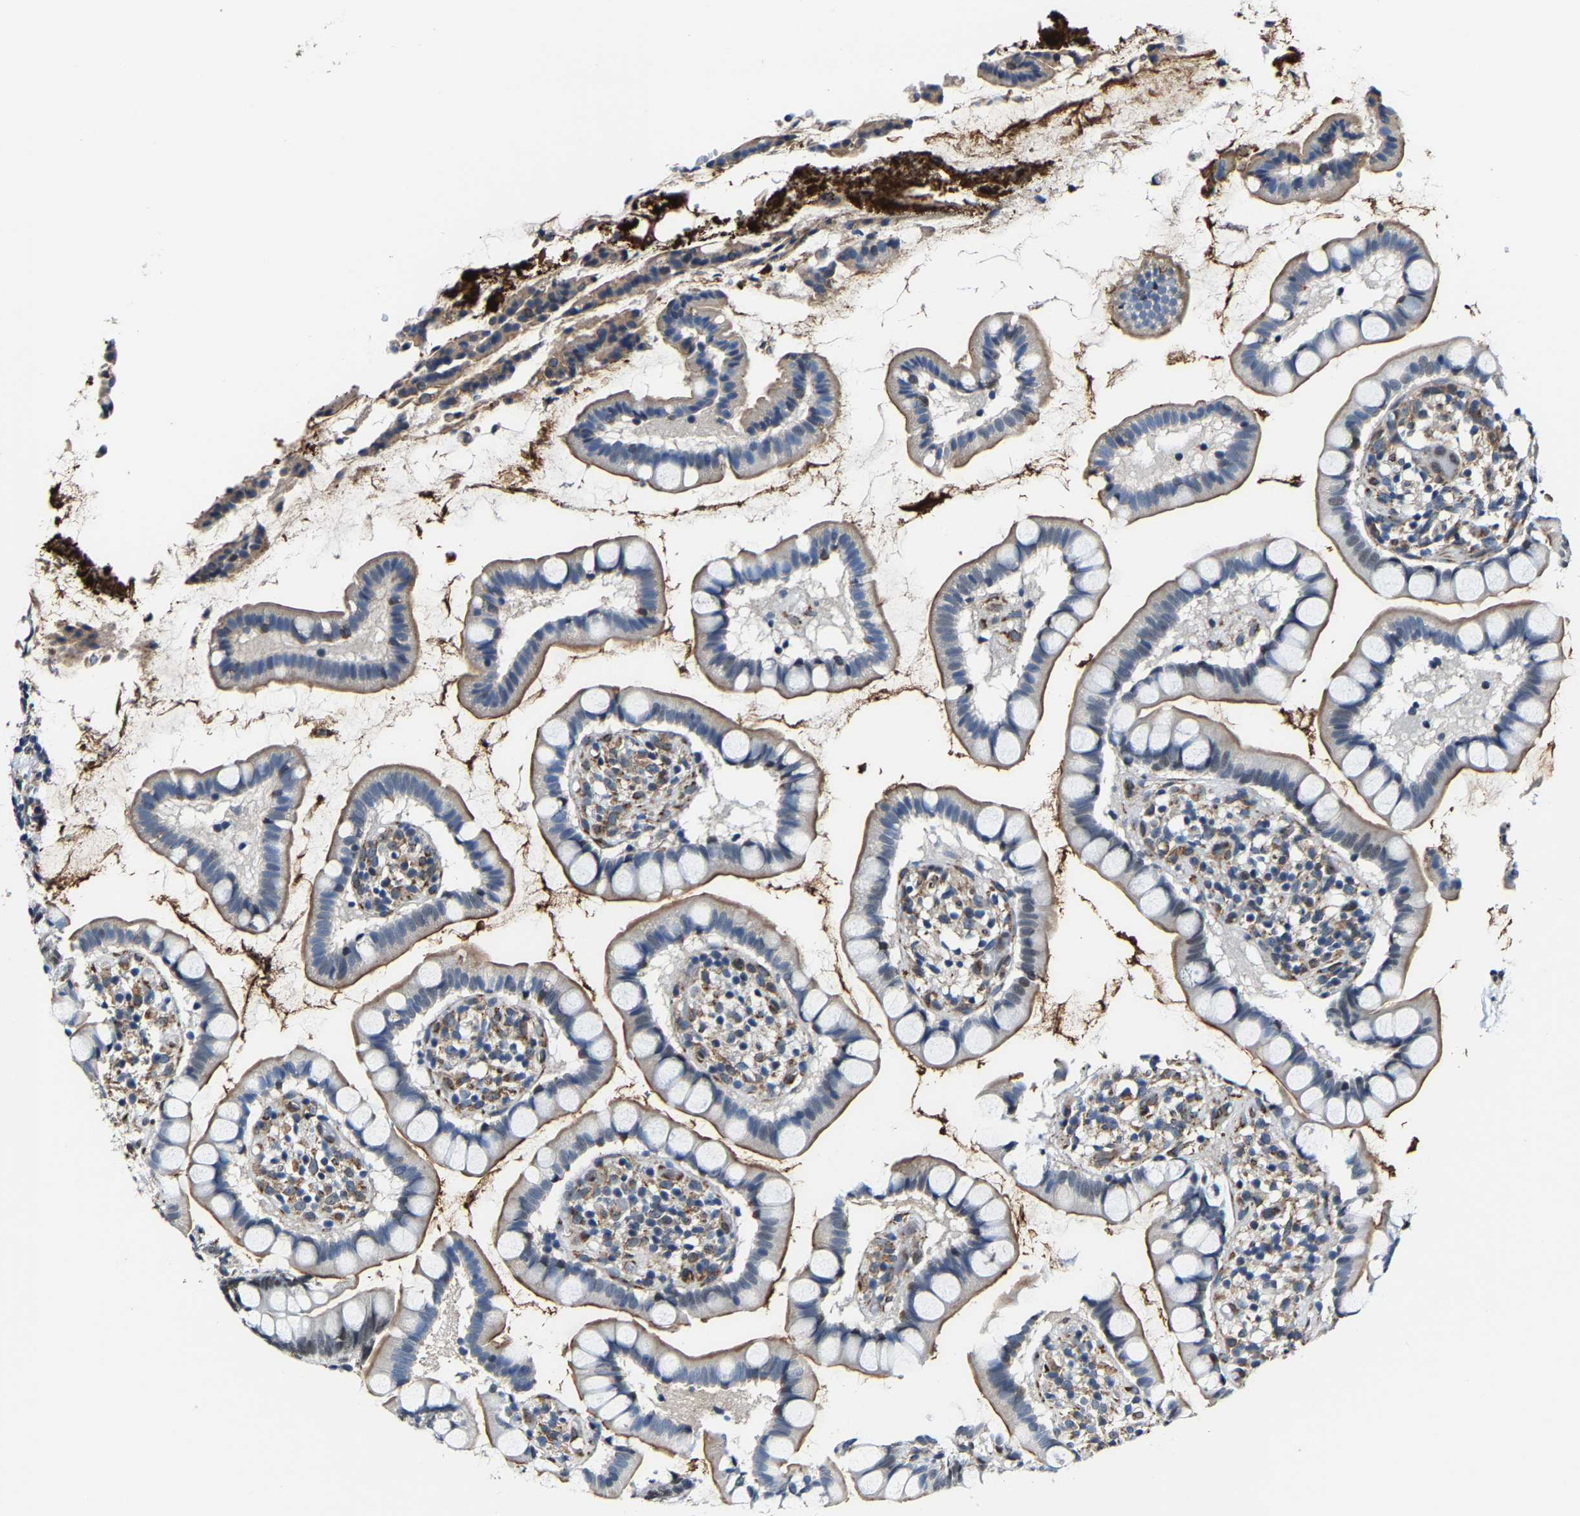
{"staining": {"intensity": "moderate", "quantity": "25%-75%", "location": "cytoplasmic/membranous,nuclear"}, "tissue": "small intestine", "cell_type": "Glandular cells", "image_type": "normal", "snomed": [{"axis": "morphology", "description": "Normal tissue, NOS"}, {"axis": "topography", "description": "Small intestine"}], "caption": "DAB immunohistochemical staining of benign human small intestine reveals moderate cytoplasmic/membranous,nuclear protein staining in about 25%-75% of glandular cells. (IHC, brightfield microscopy, high magnification).", "gene": "METTL1", "patient": {"sex": "female", "age": 84}}